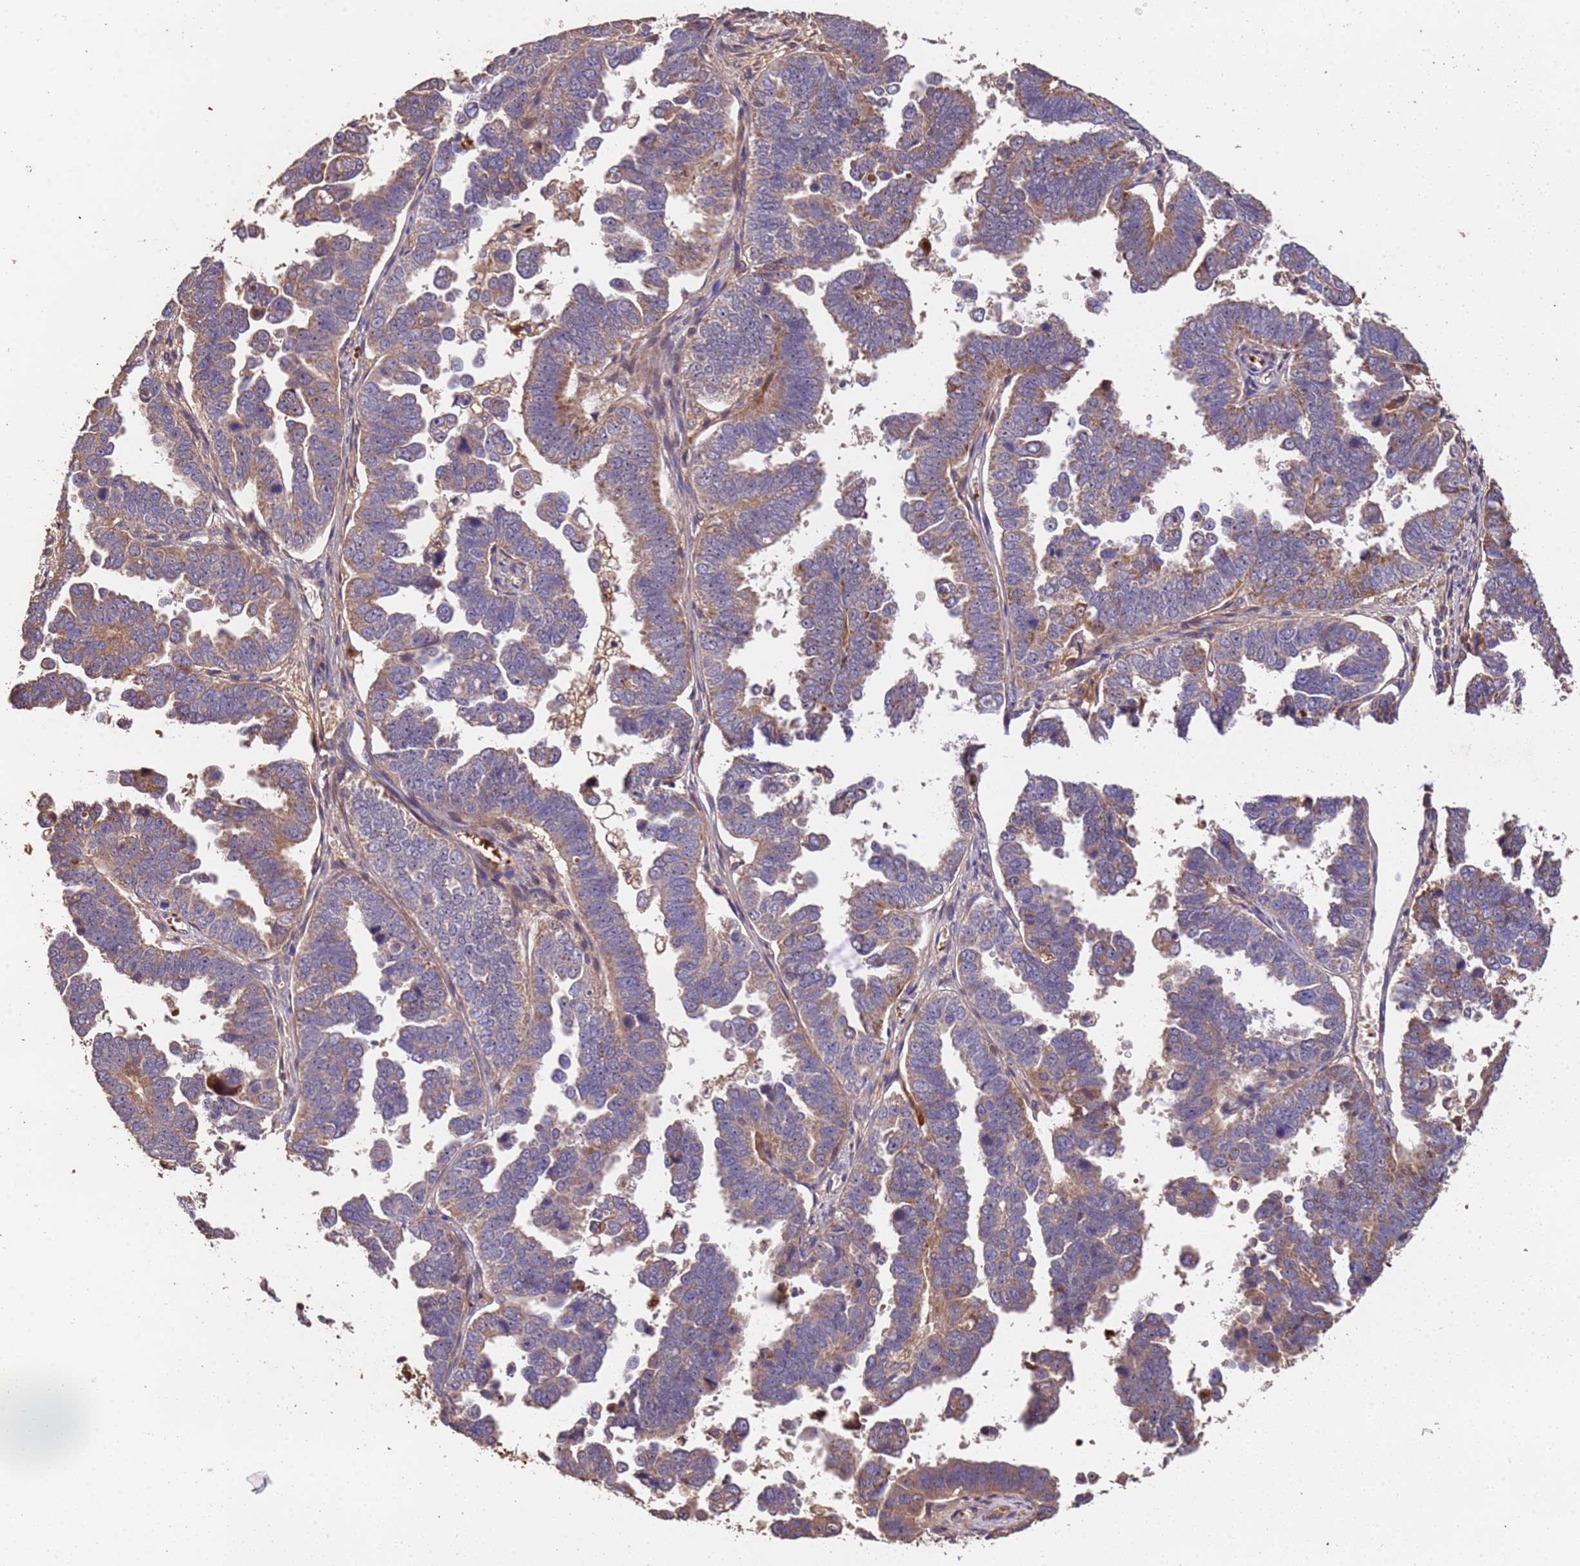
{"staining": {"intensity": "moderate", "quantity": "25%-75%", "location": "cytoplasmic/membranous"}, "tissue": "endometrial cancer", "cell_type": "Tumor cells", "image_type": "cancer", "snomed": [{"axis": "morphology", "description": "Adenocarcinoma, NOS"}, {"axis": "topography", "description": "Endometrium"}], "caption": "Tumor cells reveal moderate cytoplasmic/membranous expression in approximately 25%-75% of cells in adenocarcinoma (endometrial).", "gene": "CCDC184", "patient": {"sex": "female", "age": 75}}